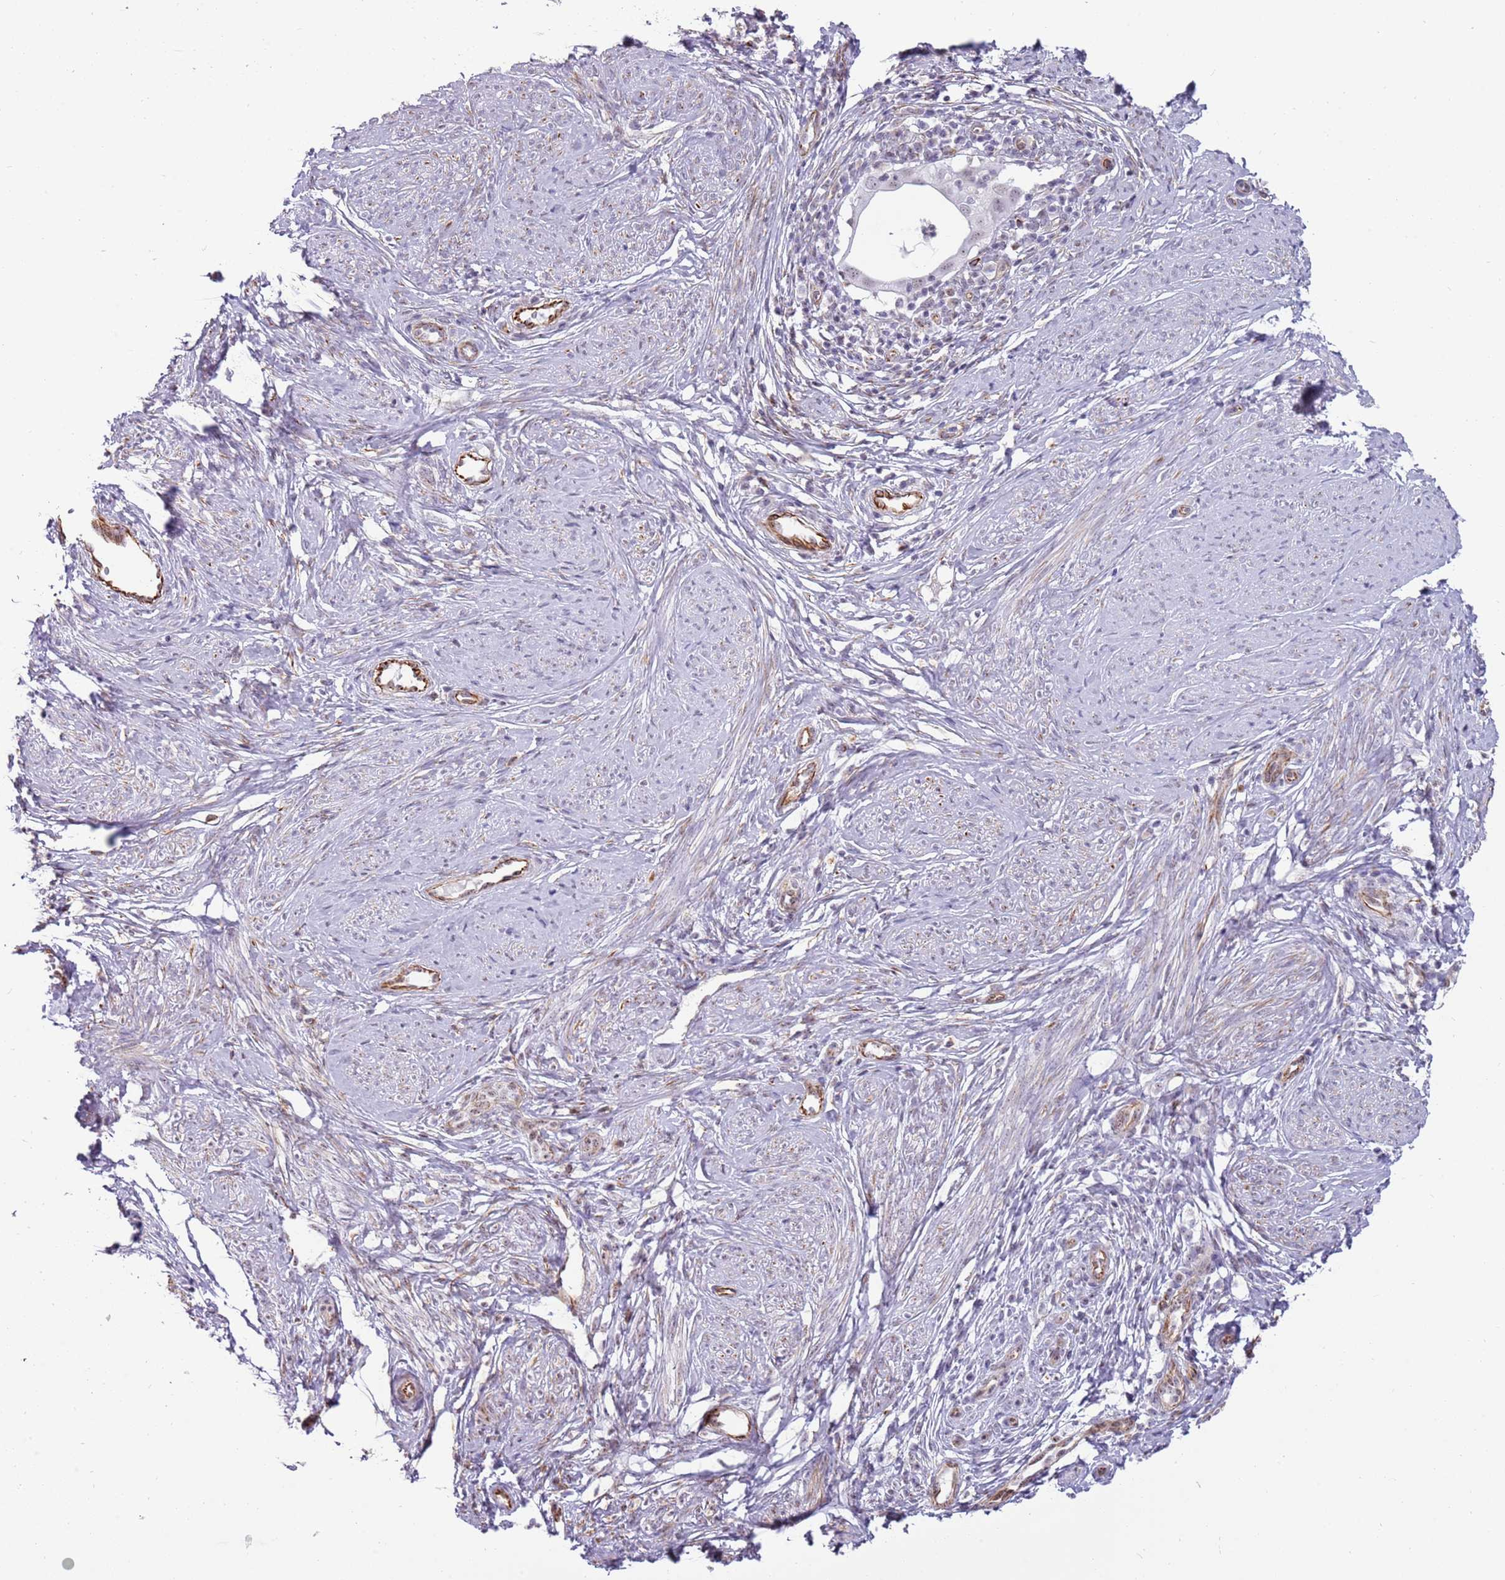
{"staining": {"intensity": "weak", "quantity": "<25%", "location": "nuclear"}, "tissue": "cervical cancer", "cell_type": "Tumor cells", "image_type": "cancer", "snomed": [{"axis": "morphology", "description": "Adenocarcinoma, NOS"}, {"axis": "topography", "description": "Cervix"}], "caption": "This is an immunohistochemistry image of human cervical adenocarcinoma. There is no positivity in tumor cells.", "gene": "NBPF3", "patient": {"sex": "female", "age": 36}}